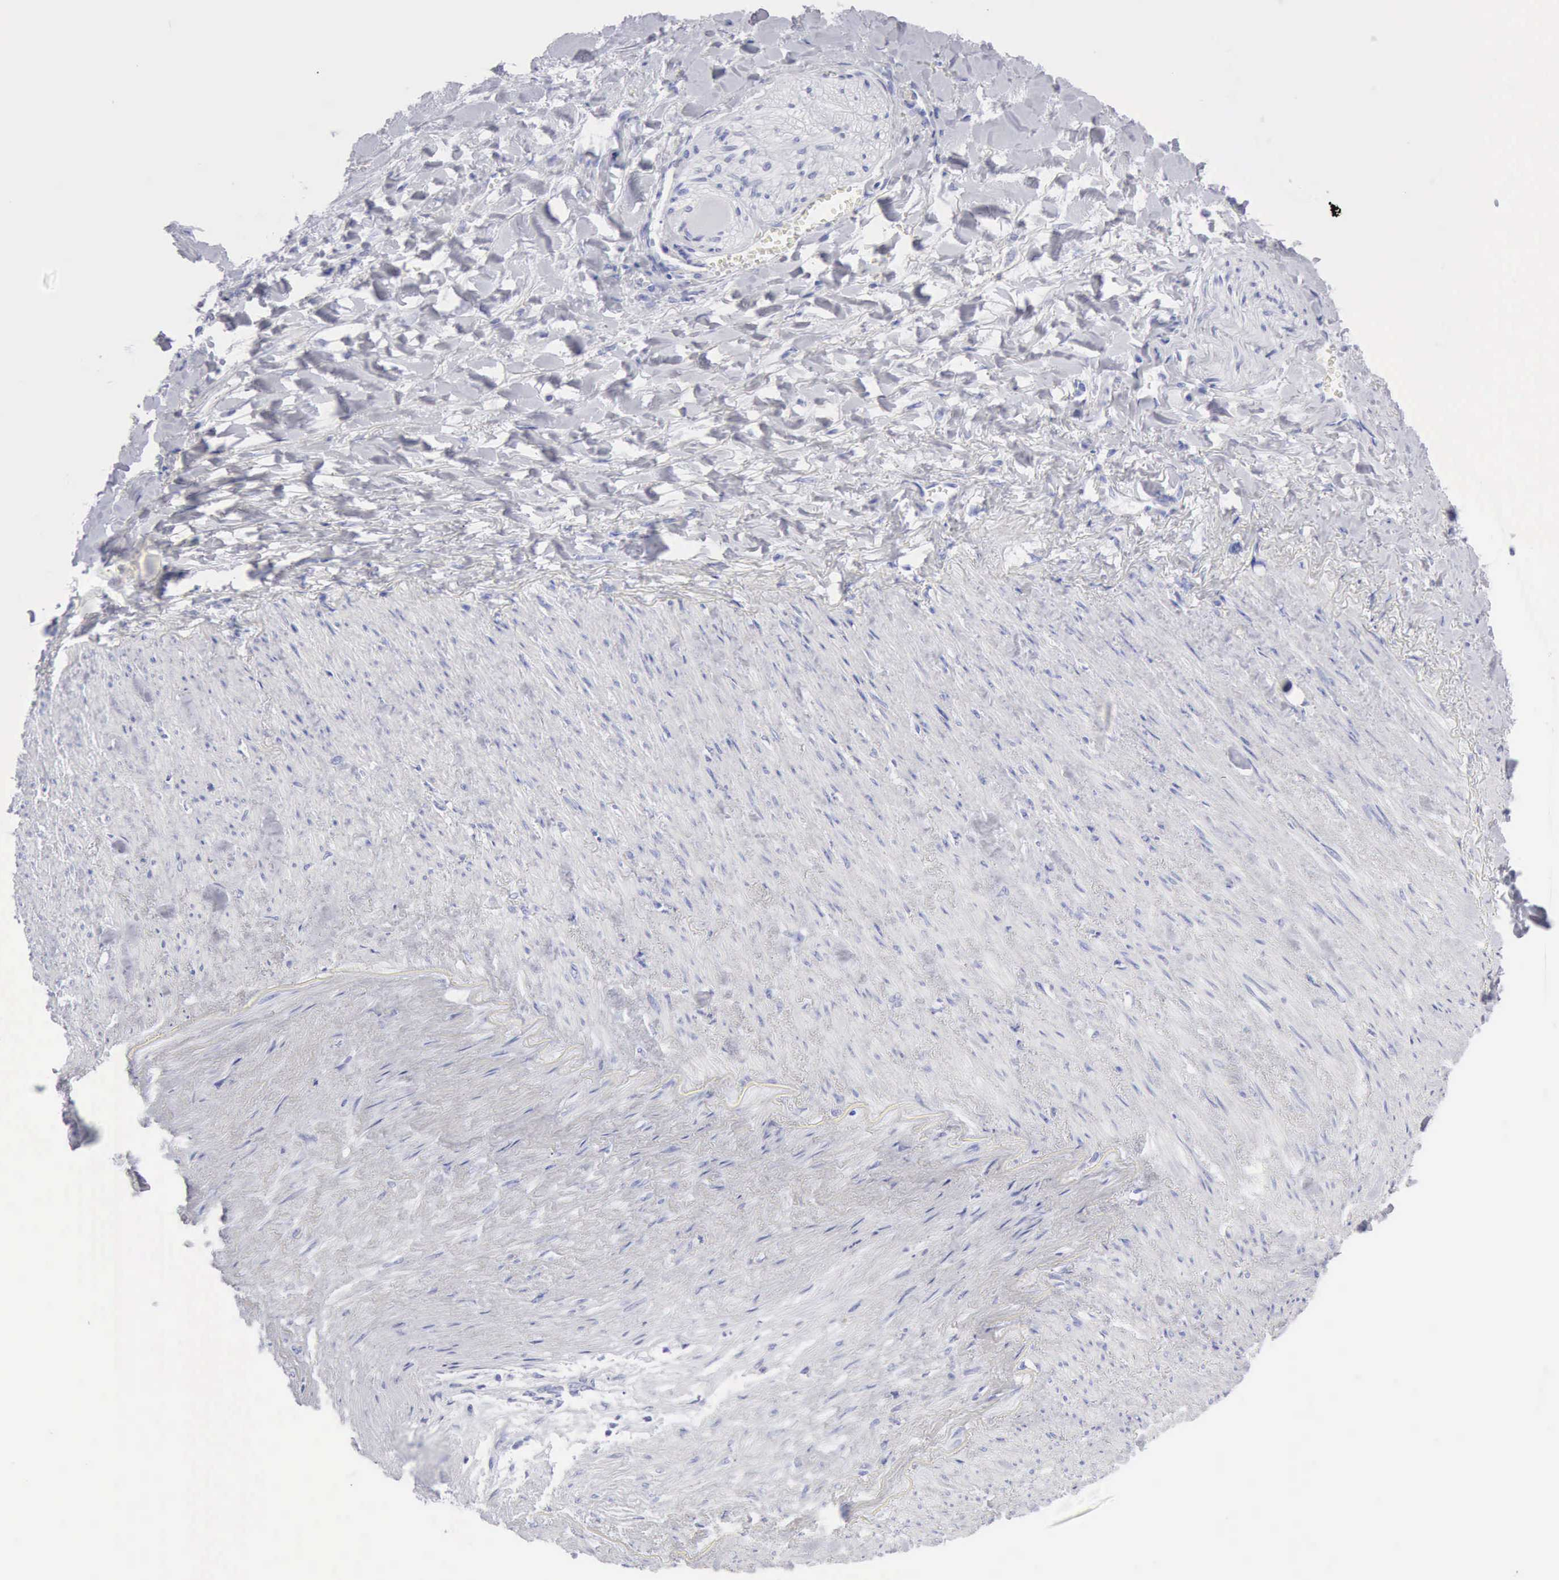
{"staining": {"intensity": "negative", "quantity": "none", "location": "none"}, "tissue": "liver cancer", "cell_type": "Tumor cells", "image_type": "cancer", "snomed": [{"axis": "morphology", "description": "Cholangiocarcinoma"}, {"axis": "topography", "description": "Liver"}], "caption": "The histopathology image displays no significant positivity in tumor cells of cholangiocarcinoma (liver). (DAB (3,3'-diaminobenzidine) IHC with hematoxylin counter stain).", "gene": "KRT5", "patient": {"sex": "male", "age": 57}}